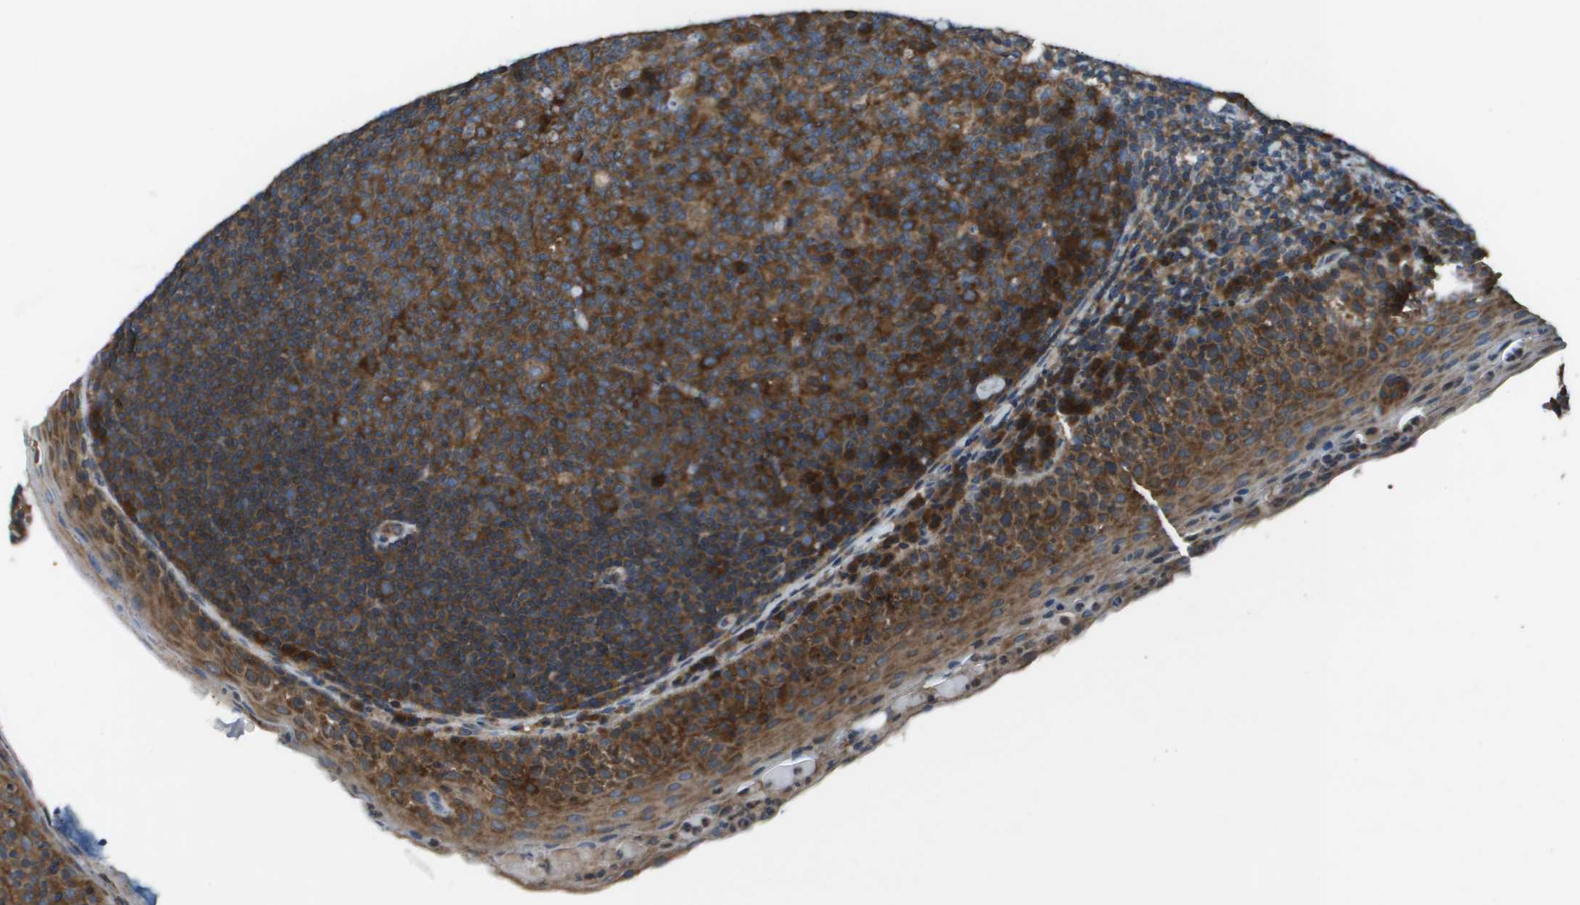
{"staining": {"intensity": "strong", "quantity": ">75%", "location": "cytoplasmic/membranous"}, "tissue": "tonsil", "cell_type": "Germinal center cells", "image_type": "normal", "snomed": [{"axis": "morphology", "description": "Normal tissue, NOS"}, {"axis": "topography", "description": "Tonsil"}], "caption": "Tonsil stained with DAB IHC displays high levels of strong cytoplasmic/membranous staining in approximately >75% of germinal center cells.", "gene": "EIF3B", "patient": {"sex": "male", "age": 17}}